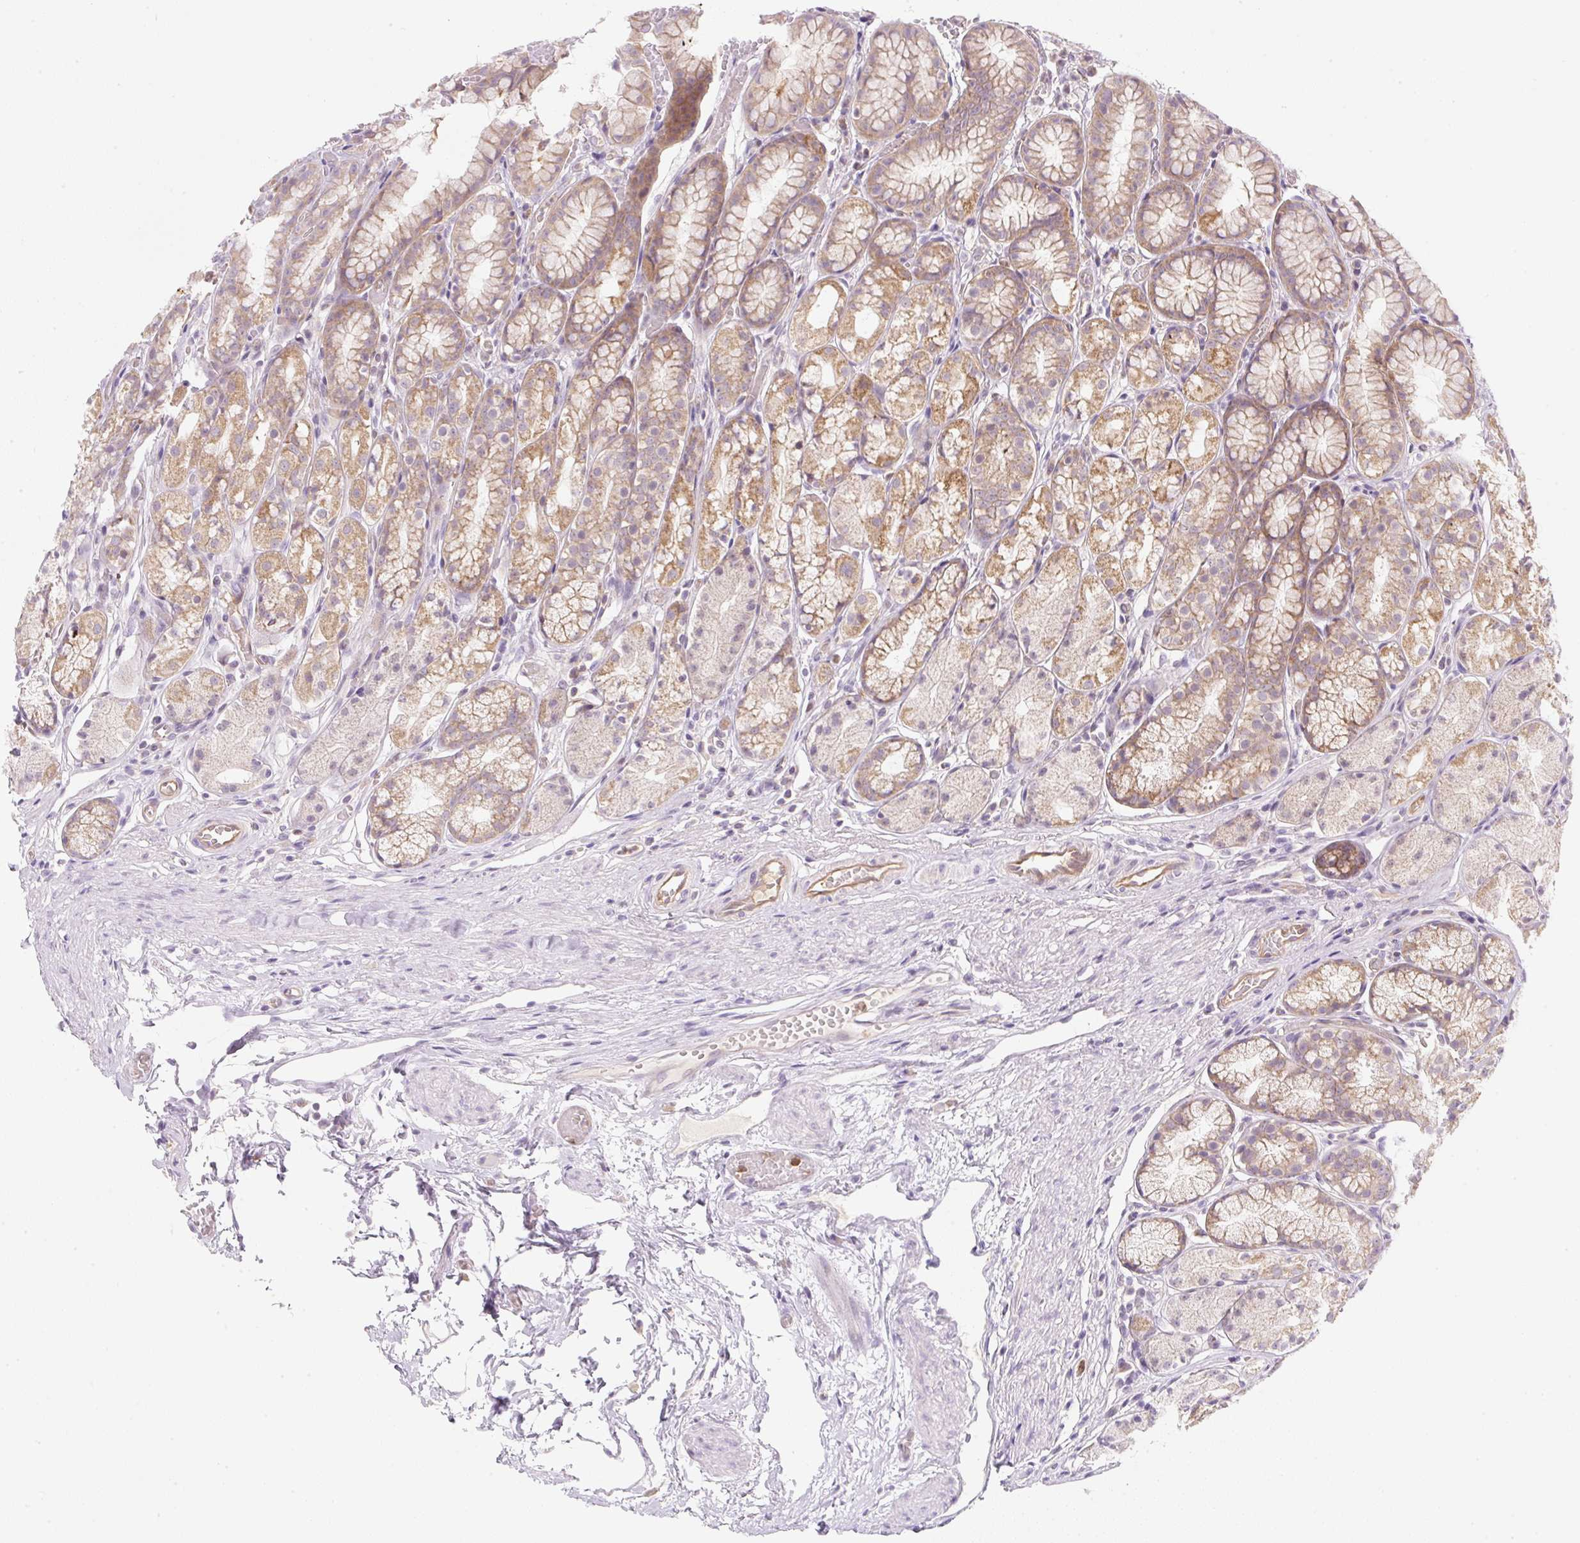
{"staining": {"intensity": "weak", "quantity": ">75%", "location": "cytoplasmic/membranous"}, "tissue": "stomach", "cell_type": "Glandular cells", "image_type": "normal", "snomed": [{"axis": "morphology", "description": "Normal tissue, NOS"}, {"axis": "topography", "description": "Smooth muscle"}, {"axis": "topography", "description": "Stomach"}], "caption": "Immunohistochemical staining of normal human stomach reveals weak cytoplasmic/membranous protein positivity in about >75% of glandular cells.", "gene": "OMA1", "patient": {"sex": "male", "age": 70}}